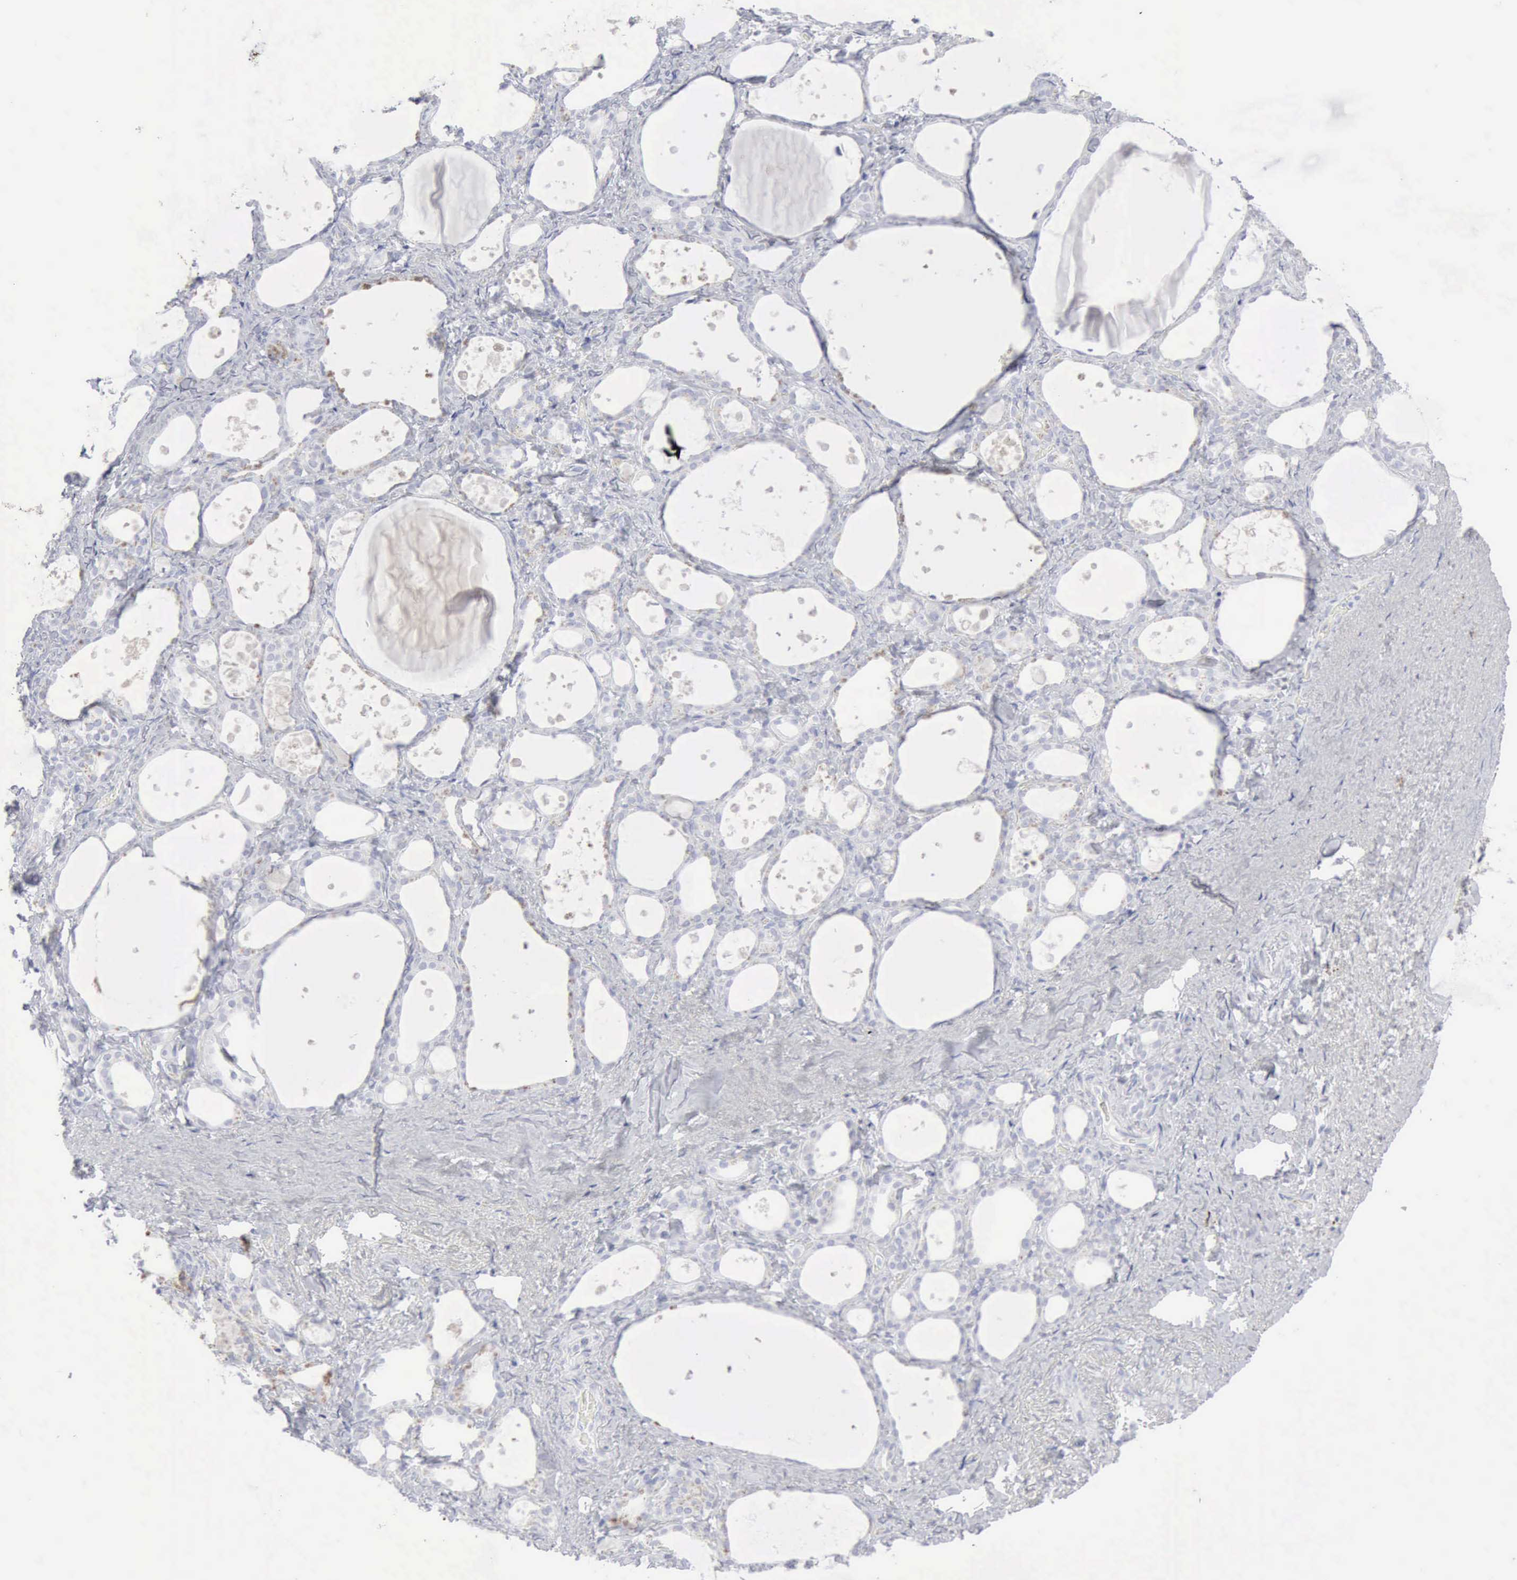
{"staining": {"intensity": "negative", "quantity": "none", "location": "none"}, "tissue": "thyroid gland", "cell_type": "Glandular cells", "image_type": "normal", "snomed": [{"axis": "morphology", "description": "Normal tissue, NOS"}, {"axis": "topography", "description": "Thyroid gland"}], "caption": "Immunohistochemical staining of unremarkable thyroid gland demonstrates no significant positivity in glandular cells.", "gene": "CMA1", "patient": {"sex": "female", "age": 75}}